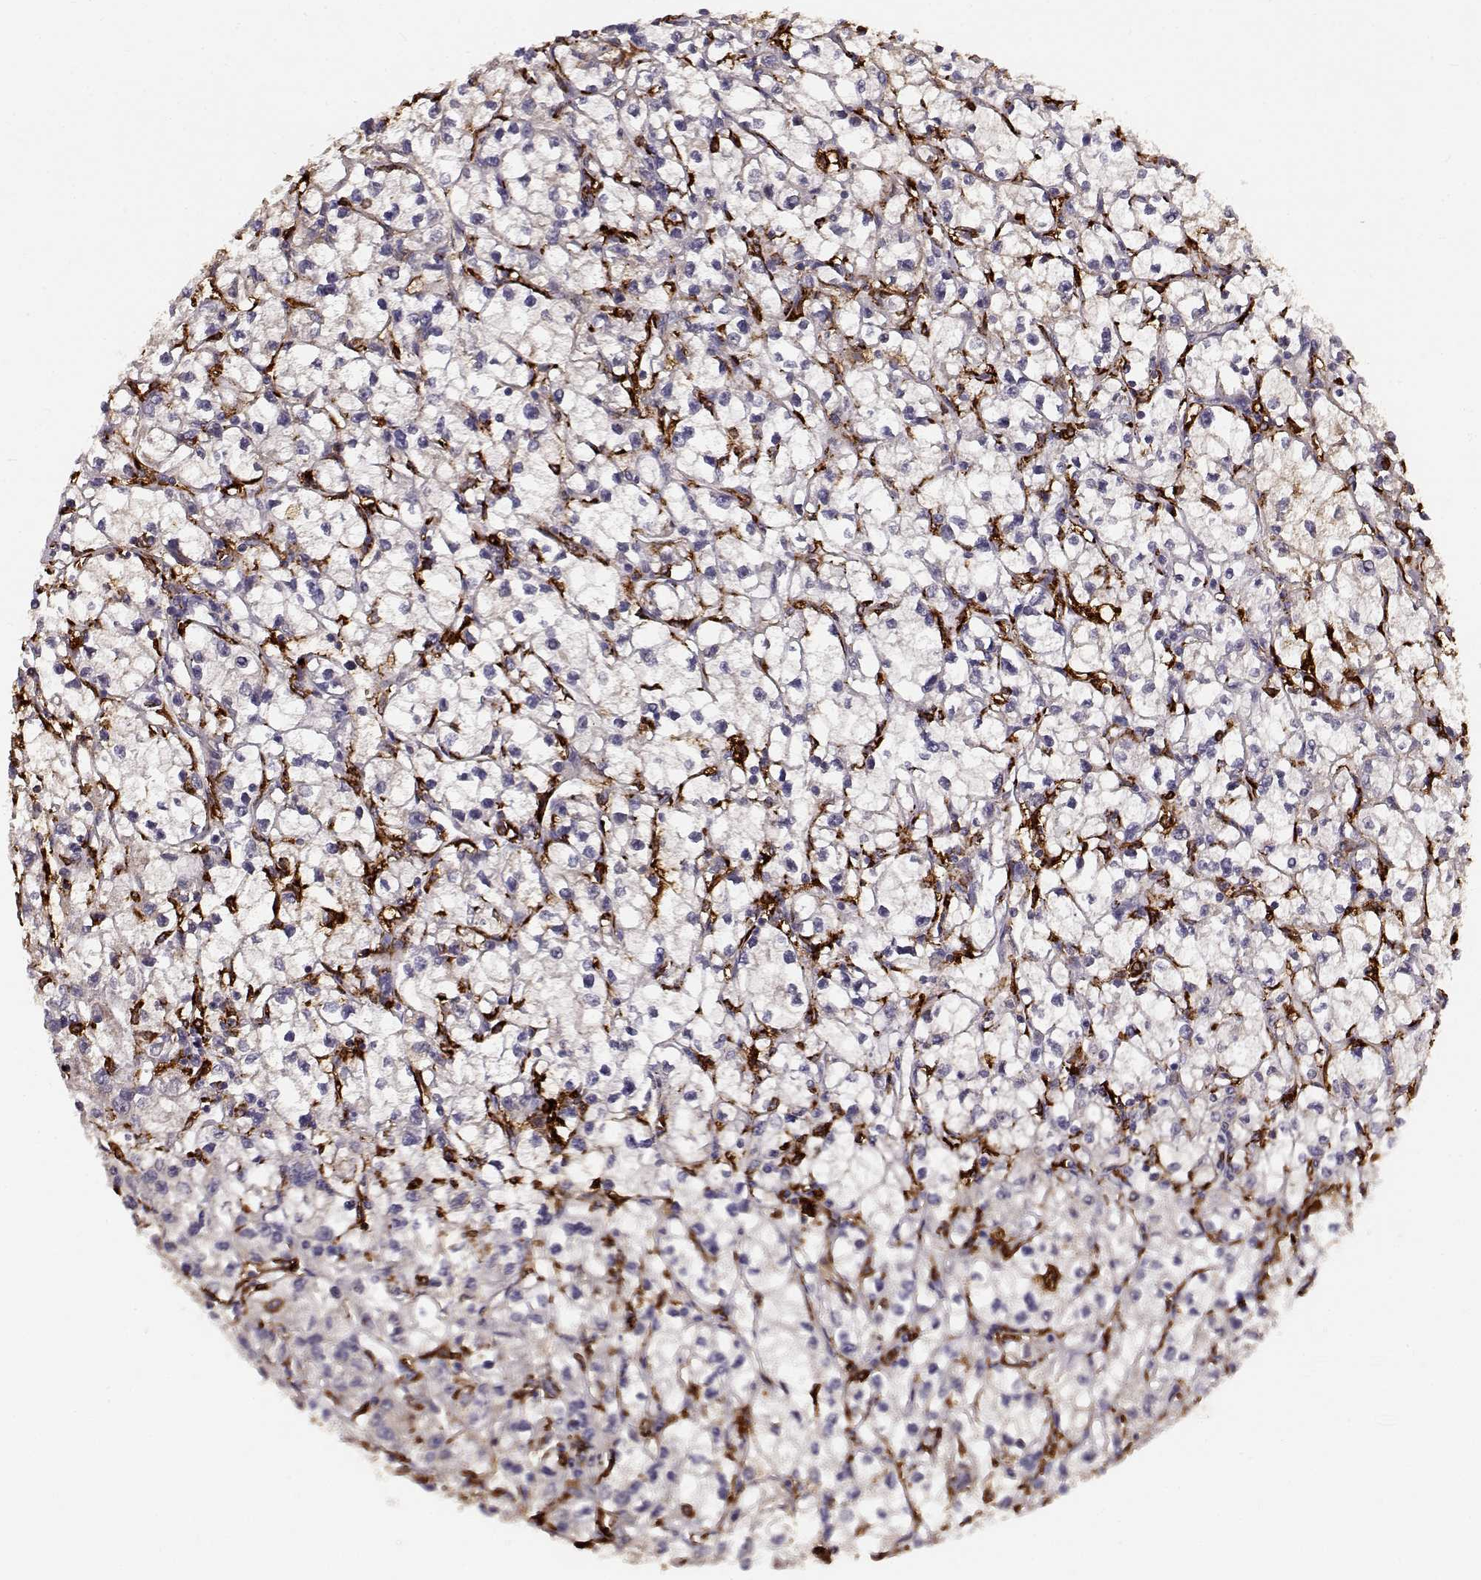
{"staining": {"intensity": "negative", "quantity": "none", "location": "none"}, "tissue": "renal cancer", "cell_type": "Tumor cells", "image_type": "cancer", "snomed": [{"axis": "morphology", "description": "Adenocarcinoma, NOS"}, {"axis": "topography", "description": "Kidney"}], "caption": "A histopathology image of renal cancer (adenocarcinoma) stained for a protein reveals no brown staining in tumor cells.", "gene": "CCNF", "patient": {"sex": "male", "age": 67}}